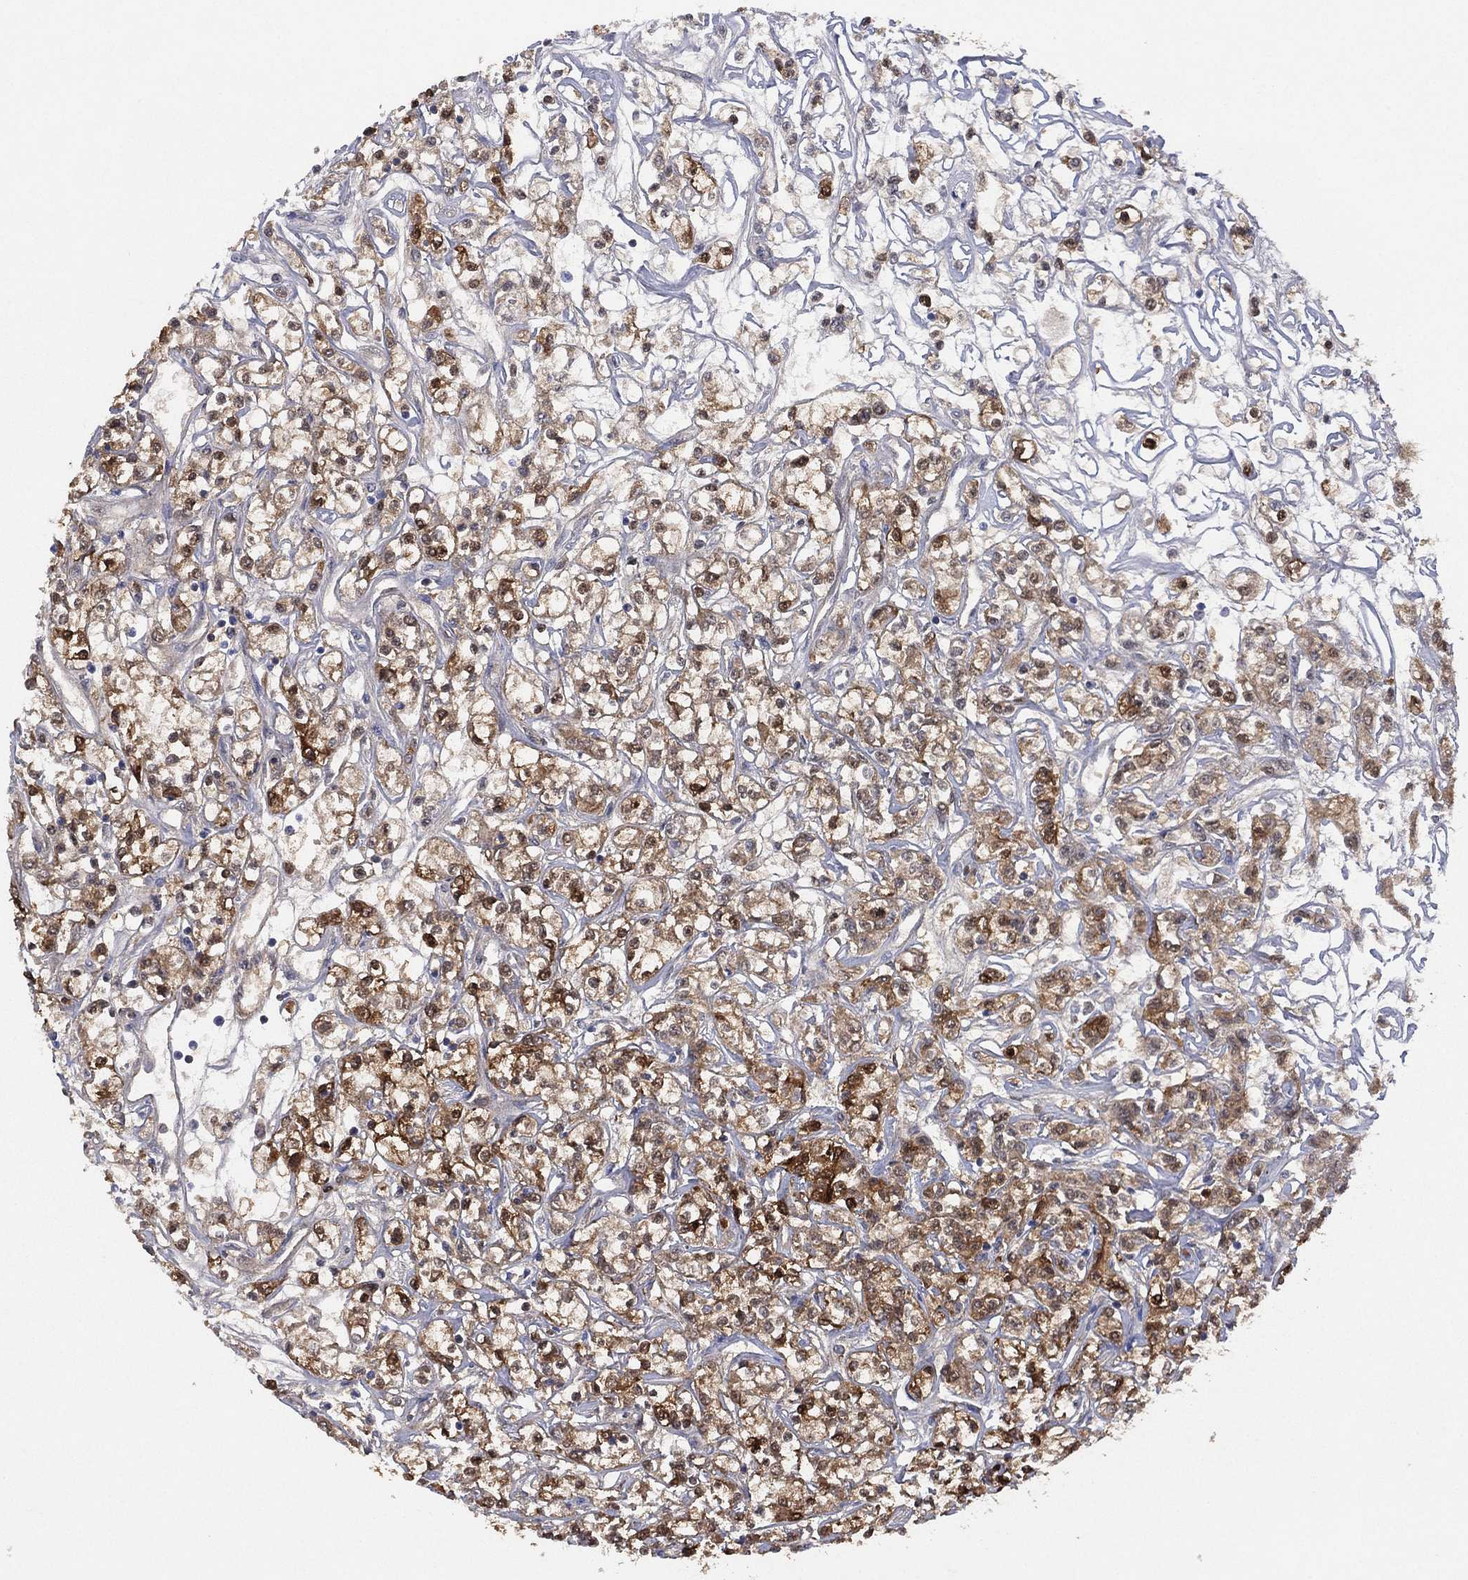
{"staining": {"intensity": "strong", "quantity": "<25%", "location": "cytoplasmic/membranous,nuclear"}, "tissue": "renal cancer", "cell_type": "Tumor cells", "image_type": "cancer", "snomed": [{"axis": "morphology", "description": "Adenocarcinoma, NOS"}, {"axis": "topography", "description": "Kidney"}], "caption": "Renal cancer stained for a protein shows strong cytoplasmic/membranous and nuclear positivity in tumor cells.", "gene": "DDAH1", "patient": {"sex": "female", "age": 59}}